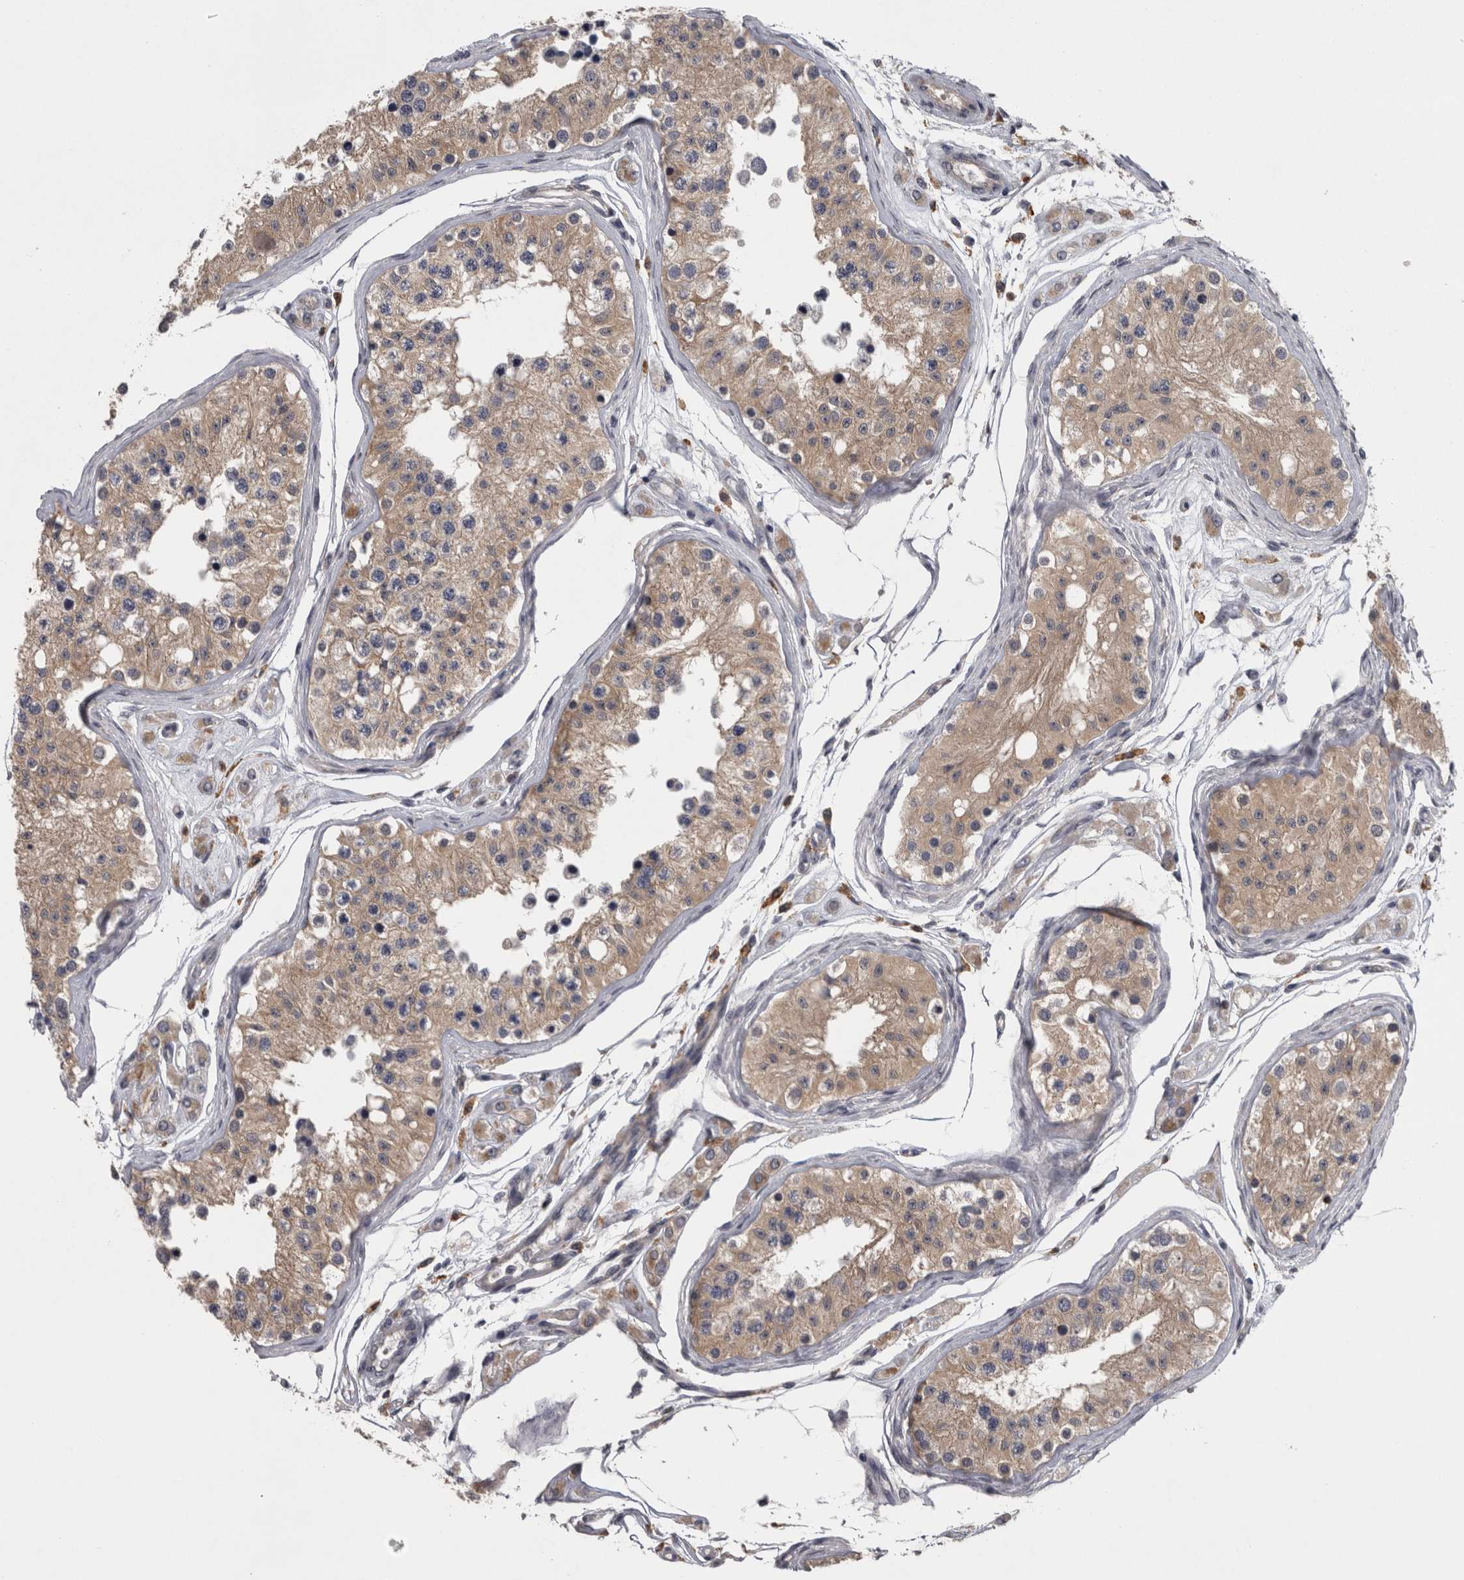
{"staining": {"intensity": "moderate", "quantity": ">75%", "location": "cytoplasmic/membranous"}, "tissue": "testis", "cell_type": "Cells in seminiferous ducts", "image_type": "normal", "snomed": [{"axis": "morphology", "description": "Normal tissue, NOS"}, {"axis": "morphology", "description": "Adenocarcinoma, metastatic, NOS"}, {"axis": "topography", "description": "Testis"}], "caption": "Moderate cytoplasmic/membranous expression for a protein is present in approximately >75% of cells in seminiferous ducts of unremarkable testis using immunohistochemistry (IHC).", "gene": "PRKCI", "patient": {"sex": "male", "age": 26}}